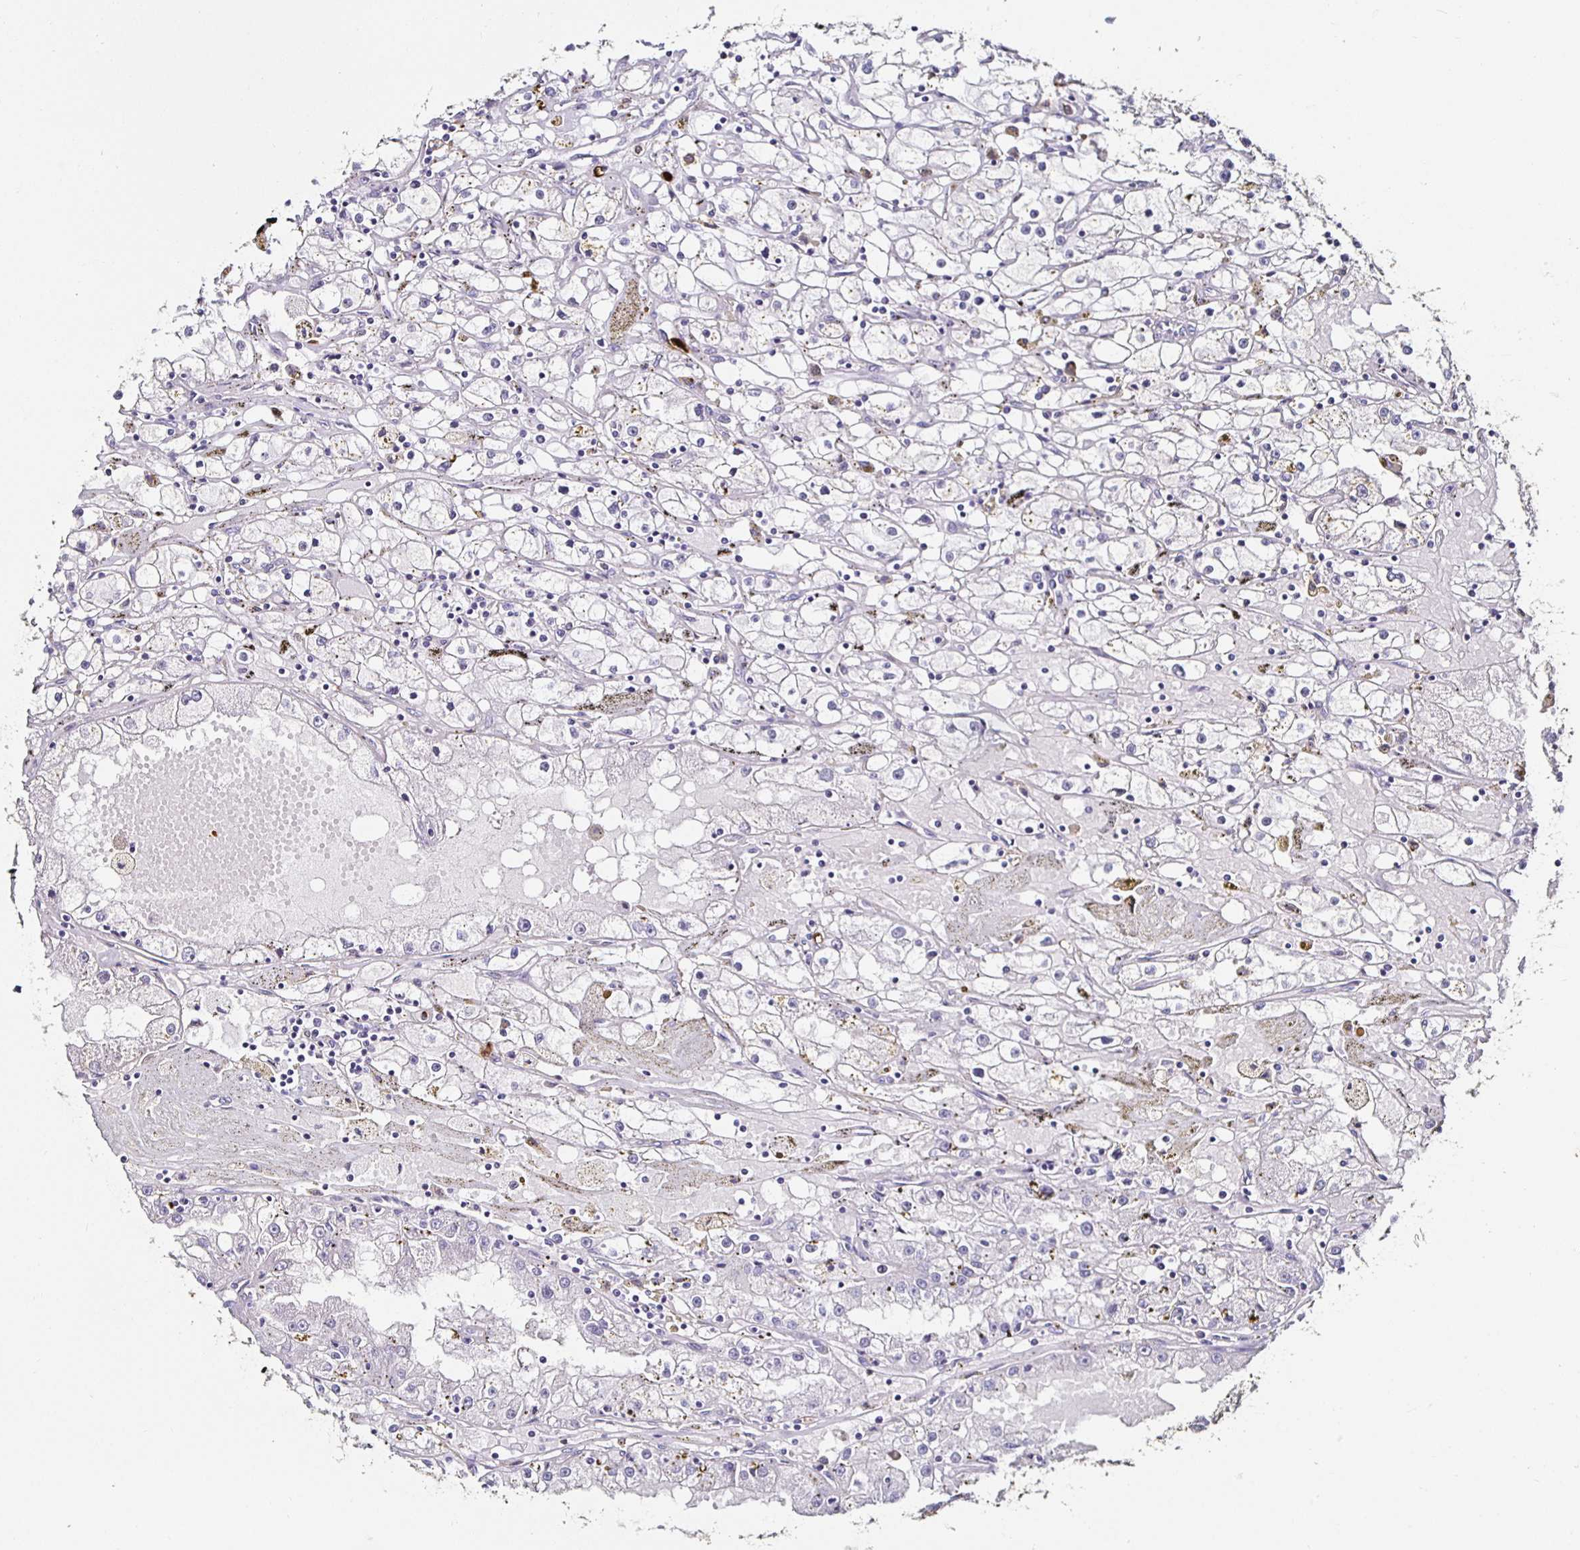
{"staining": {"intensity": "negative", "quantity": "none", "location": "none"}, "tissue": "renal cancer", "cell_type": "Tumor cells", "image_type": "cancer", "snomed": [{"axis": "morphology", "description": "Adenocarcinoma, NOS"}, {"axis": "topography", "description": "Kidney"}], "caption": "This histopathology image is of renal cancer stained with IHC to label a protein in brown with the nuclei are counter-stained blue. There is no staining in tumor cells.", "gene": "TLR4", "patient": {"sex": "male", "age": 56}}